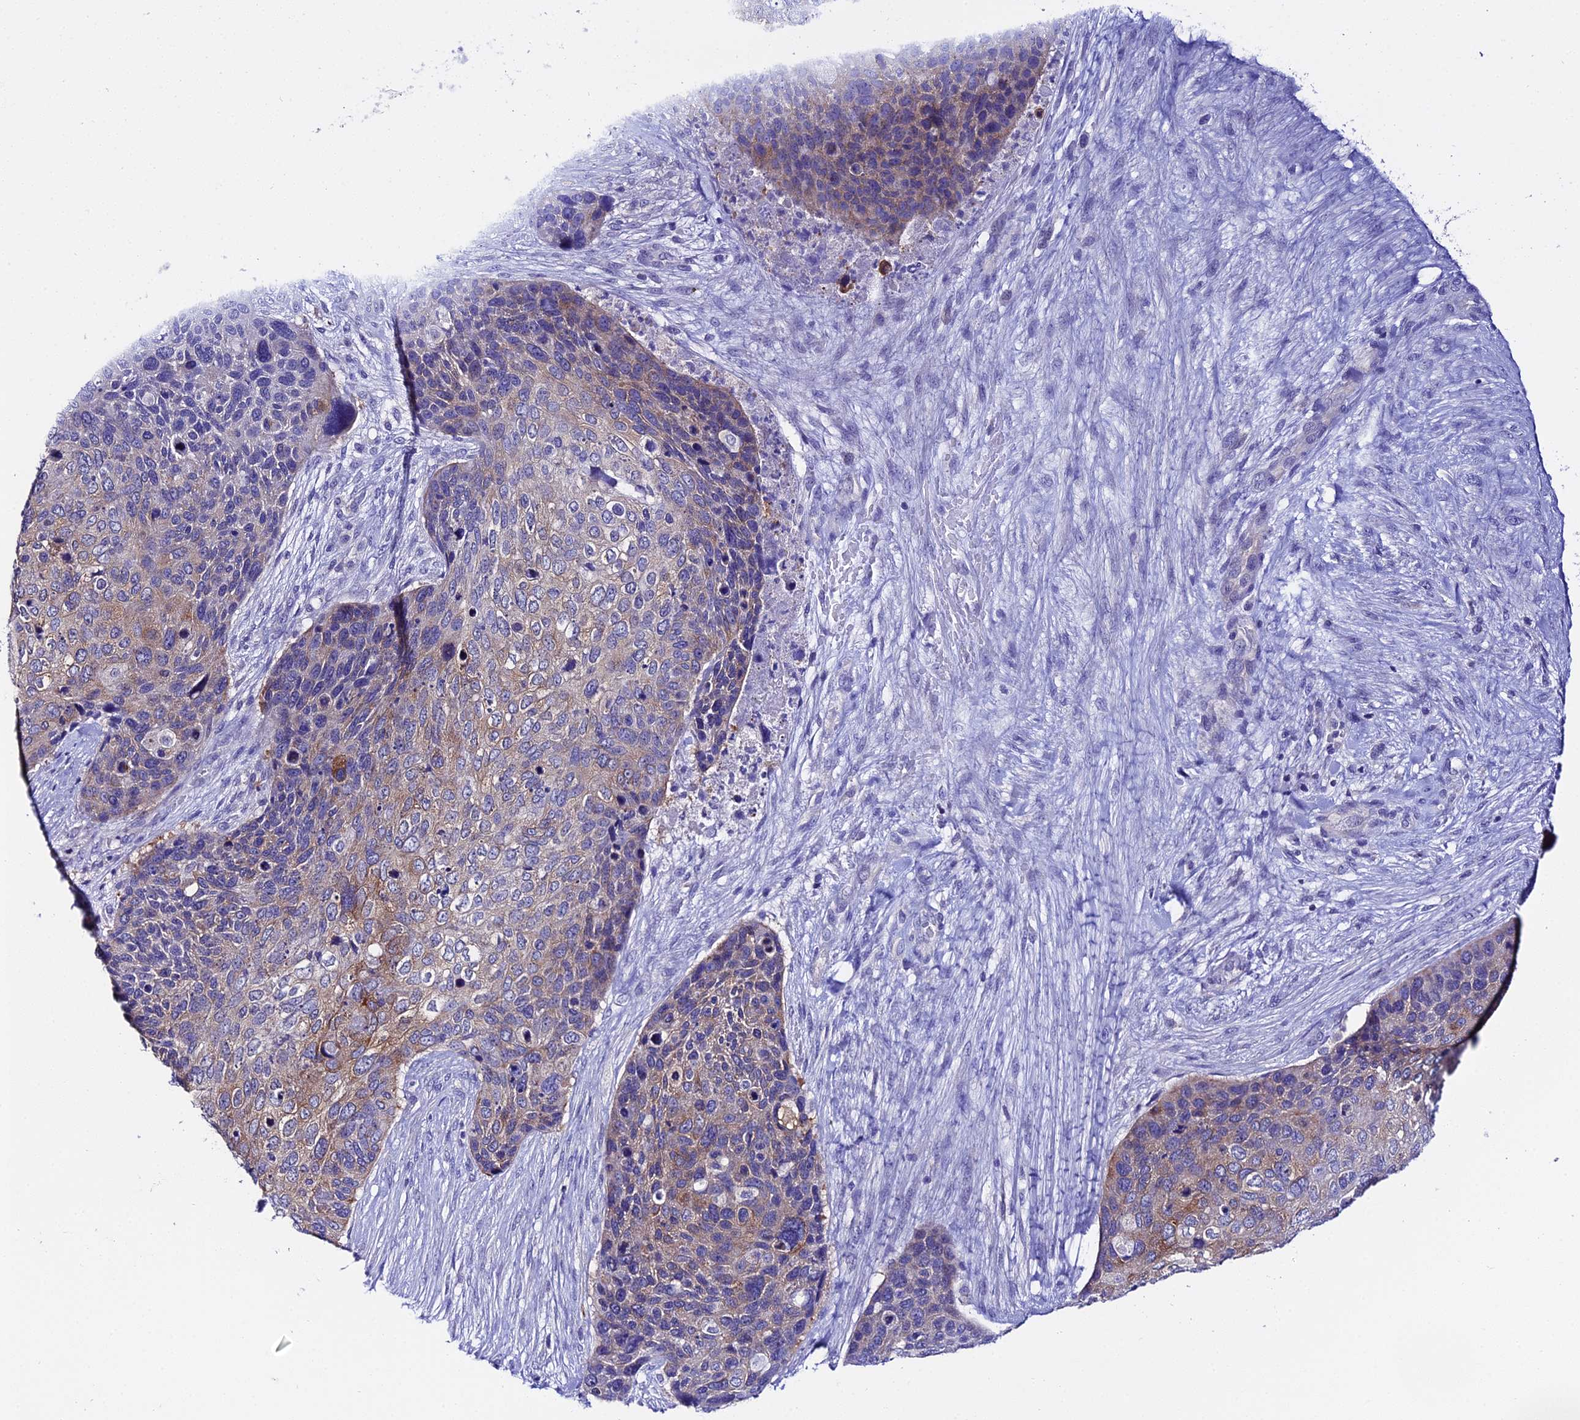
{"staining": {"intensity": "moderate", "quantity": "<25%", "location": "cytoplasmic/membranous"}, "tissue": "skin cancer", "cell_type": "Tumor cells", "image_type": "cancer", "snomed": [{"axis": "morphology", "description": "Basal cell carcinoma"}, {"axis": "topography", "description": "Skin"}], "caption": "A high-resolution image shows IHC staining of skin cancer, which exhibits moderate cytoplasmic/membranous staining in about <25% of tumor cells.", "gene": "ATG16L2", "patient": {"sex": "female", "age": 74}}